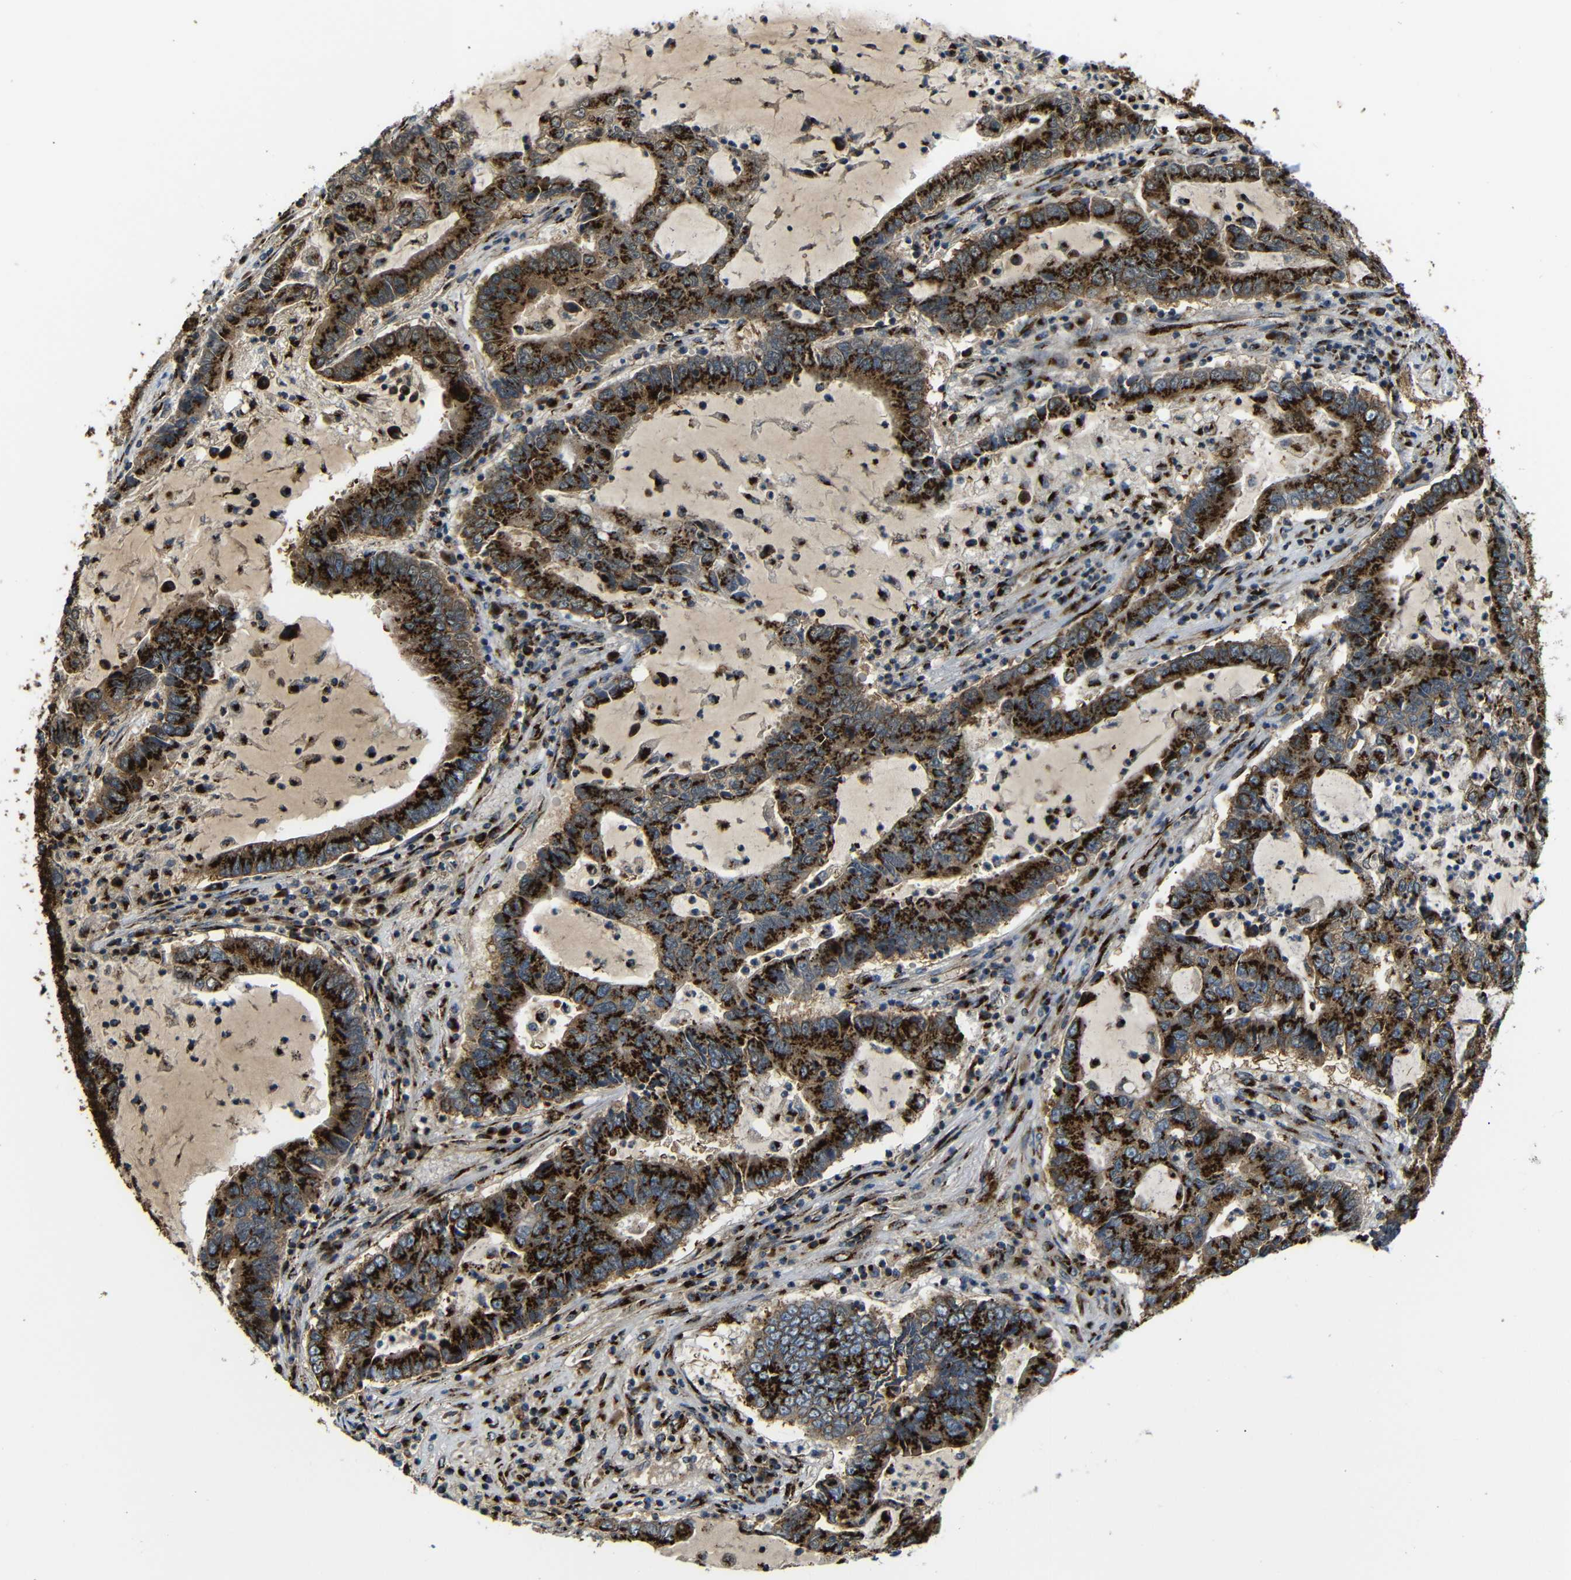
{"staining": {"intensity": "strong", "quantity": ">75%", "location": "cytoplasmic/membranous"}, "tissue": "lung cancer", "cell_type": "Tumor cells", "image_type": "cancer", "snomed": [{"axis": "morphology", "description": "Adenocarcinoma, NOS"}, {"axis": "topography", "description": "Lung"}], "caption": "Tumor cells exhibit high levels of strong cytoplasmic/membranous expression in about >75% of cells in human lung adenocarcinoma. The staining was performed using DAB to visualize the protein expression in brown, while the nuclei were stained in blue with hematoxylin (Magnification: 20x).", "gene": "TGOLN2", "patient": {"sex": "female", "age": 51}}